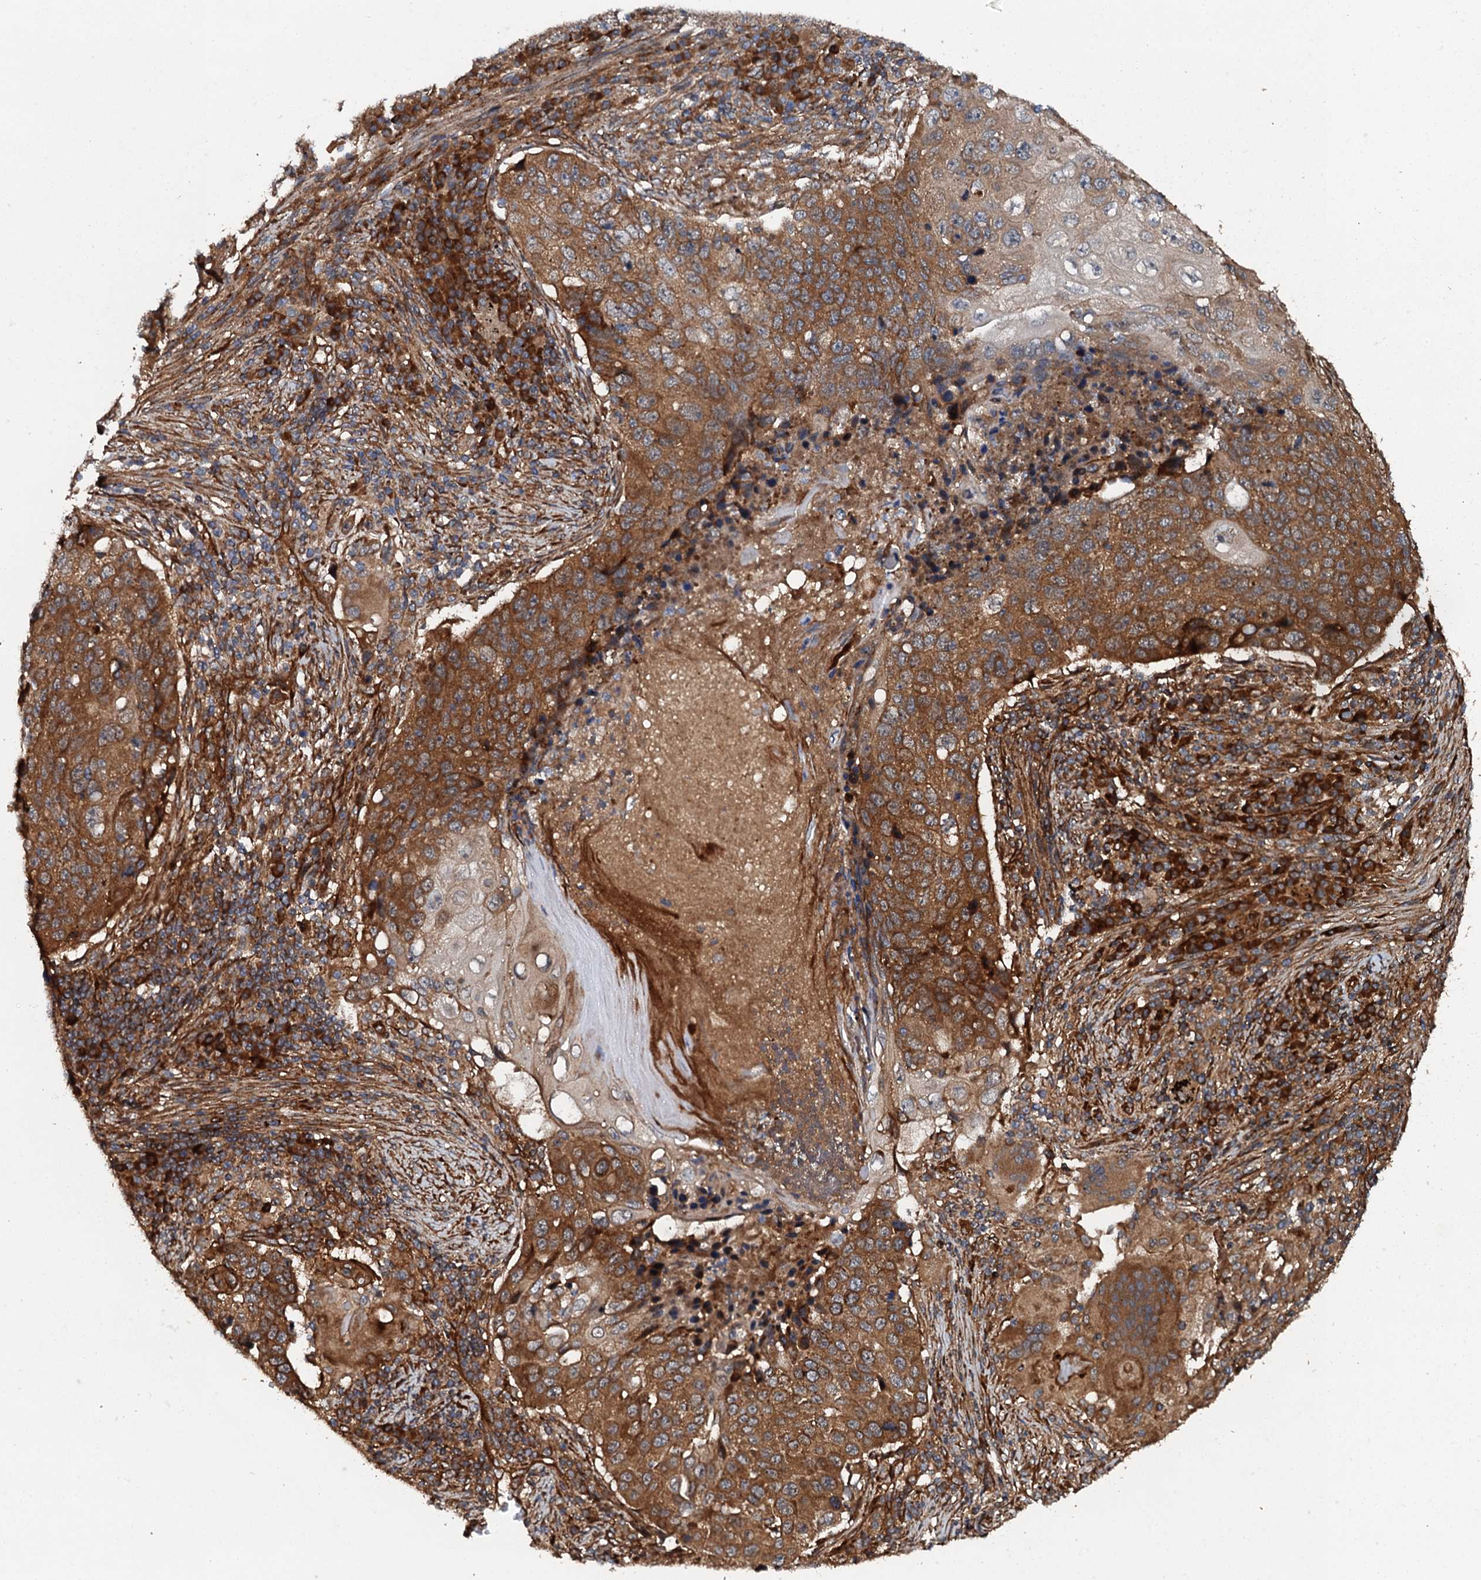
{"staining": {"intensity": "moderate", "quantity": ">75%", "location": "cytoplasmic/membranous"}, "tissue": "lung cancer", "cell_type": "Tumor cells", "image_type": "cancer", "snomed": [{"axis": "morphology", "description": "Squamous cell carcinoma, NOS"}, {"axis": "topography", "description": "Lung"}], "caption": "A histopathology image of lung cancer stained for a protein exhibits moderate cytoplasmic/membranous brown staining in tumor cells.", "gene": "FLYWCH1", "patient": {"sex": "female", "age": 63}}